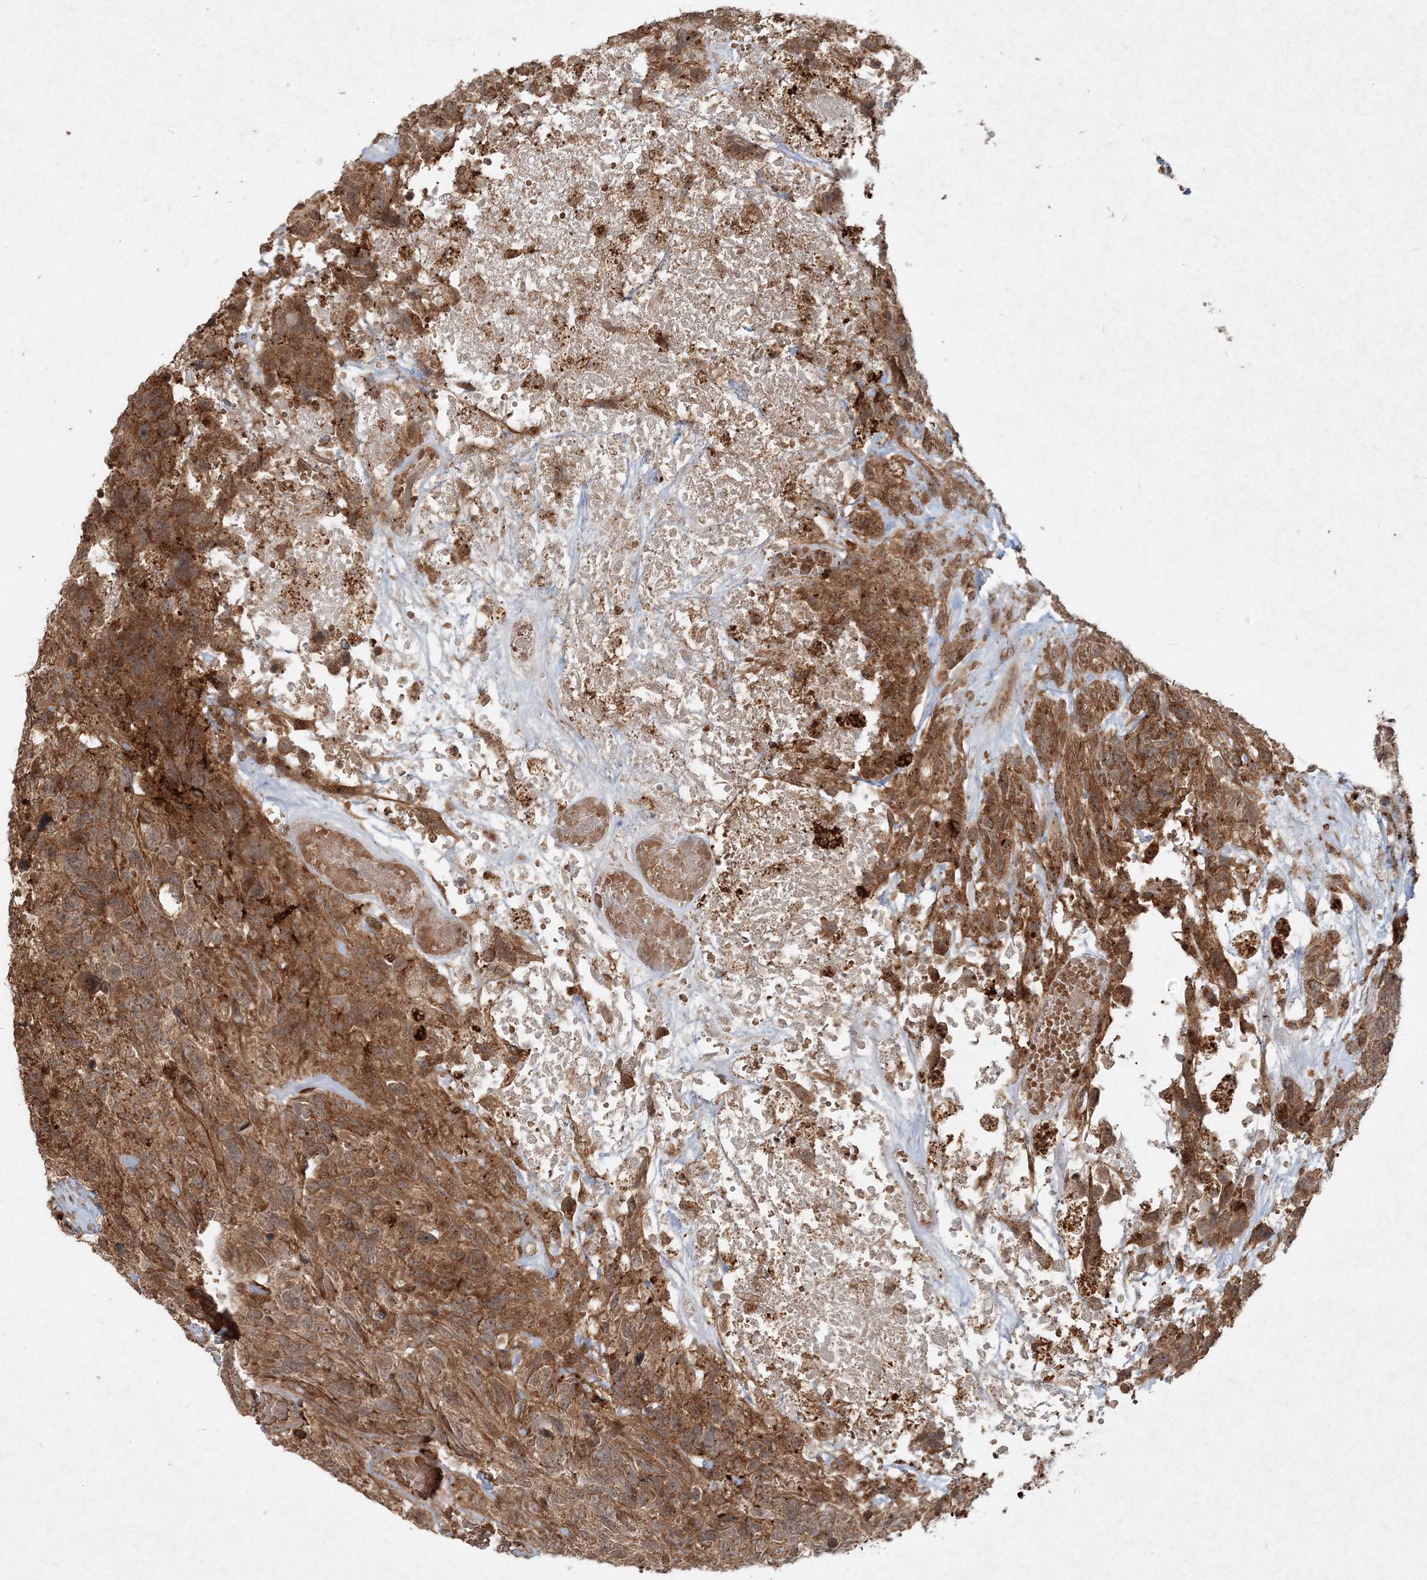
{"staining": {"intensity": "moderate", "quantity": ">75%", "location": "cytoplasmic/membranous"}, "tissue": "glioma", "cell_type": "Tumor cells", "image_type": "cancer", "snomed": [{"axis": "morphology", "description": "Glioma, malignant, High grade"}, {"axis": "topography", "description": "Brain"}], "caption": "About >75% of tumor cells in malignant glioma (high-grade) reveal moderate cytoplasmic/membranous protein expression as visualized by brown immunohistochemical staining.", "gene": "NARS1", "patient": {"sex": "male", "age": 69}}